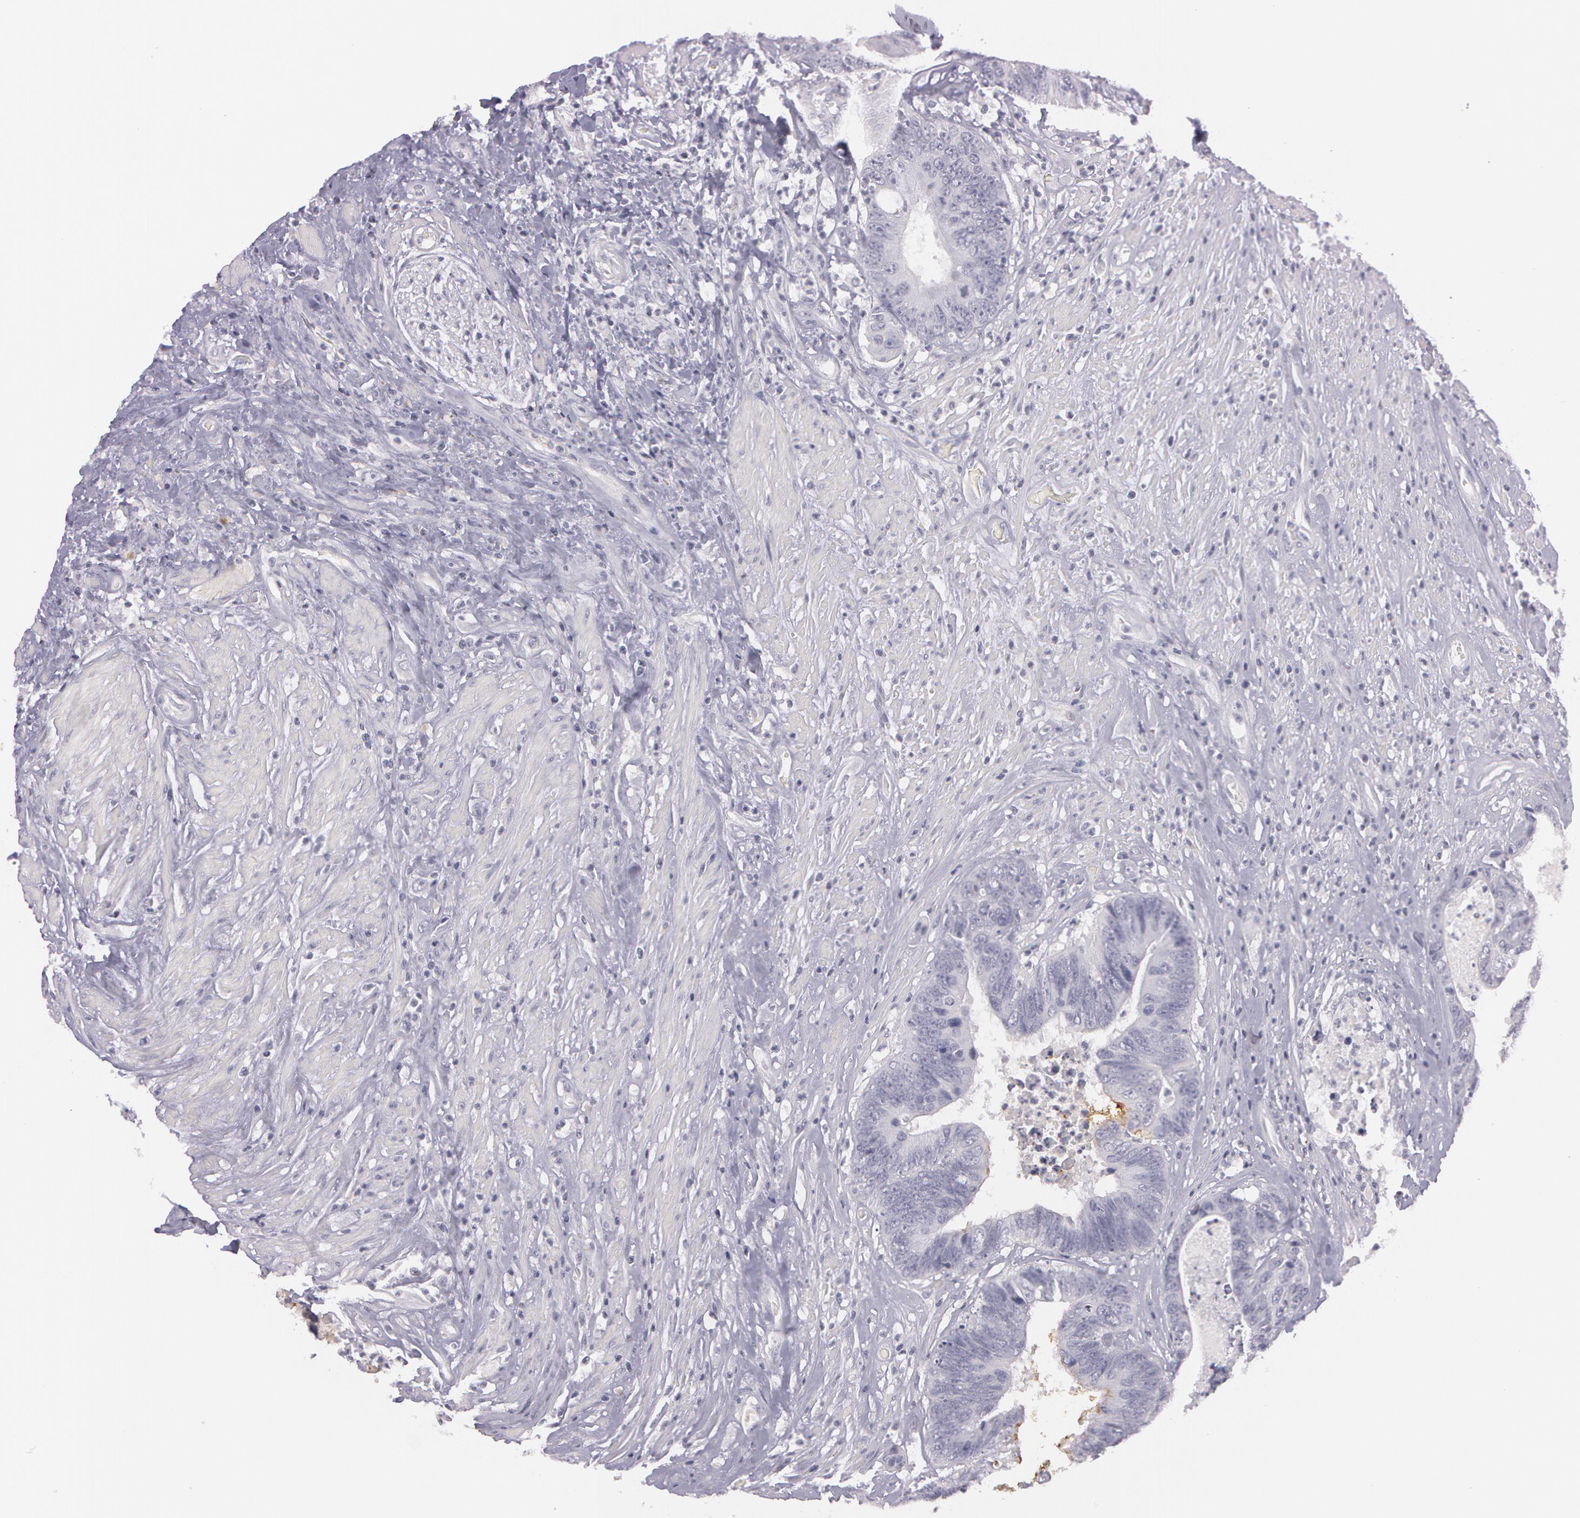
{"staining": {"intensity": "negative", "quantity": "none", "location": "none"}, "tissue": "colorectal cancer", "cell_type": "Tumor cells", "image_type": "cancer", "snomed": [{"axis": "morphology", "description": "Adenocarcinoma, NOS"}, {"axis": "topography", "description": "Rectum"}], "caption": "High magnification brightfield microscopy of adenocarcinoma (colorectal) stained with DAB (brown) and counterstained with hematoxylin (blue): tumor cells show no significant positivity. (Immunohistochemistry (ihc), brightfield microscopy, high magnification).", "gene": "IL1RN", "patient": {"sex": "female", "age": 65}}